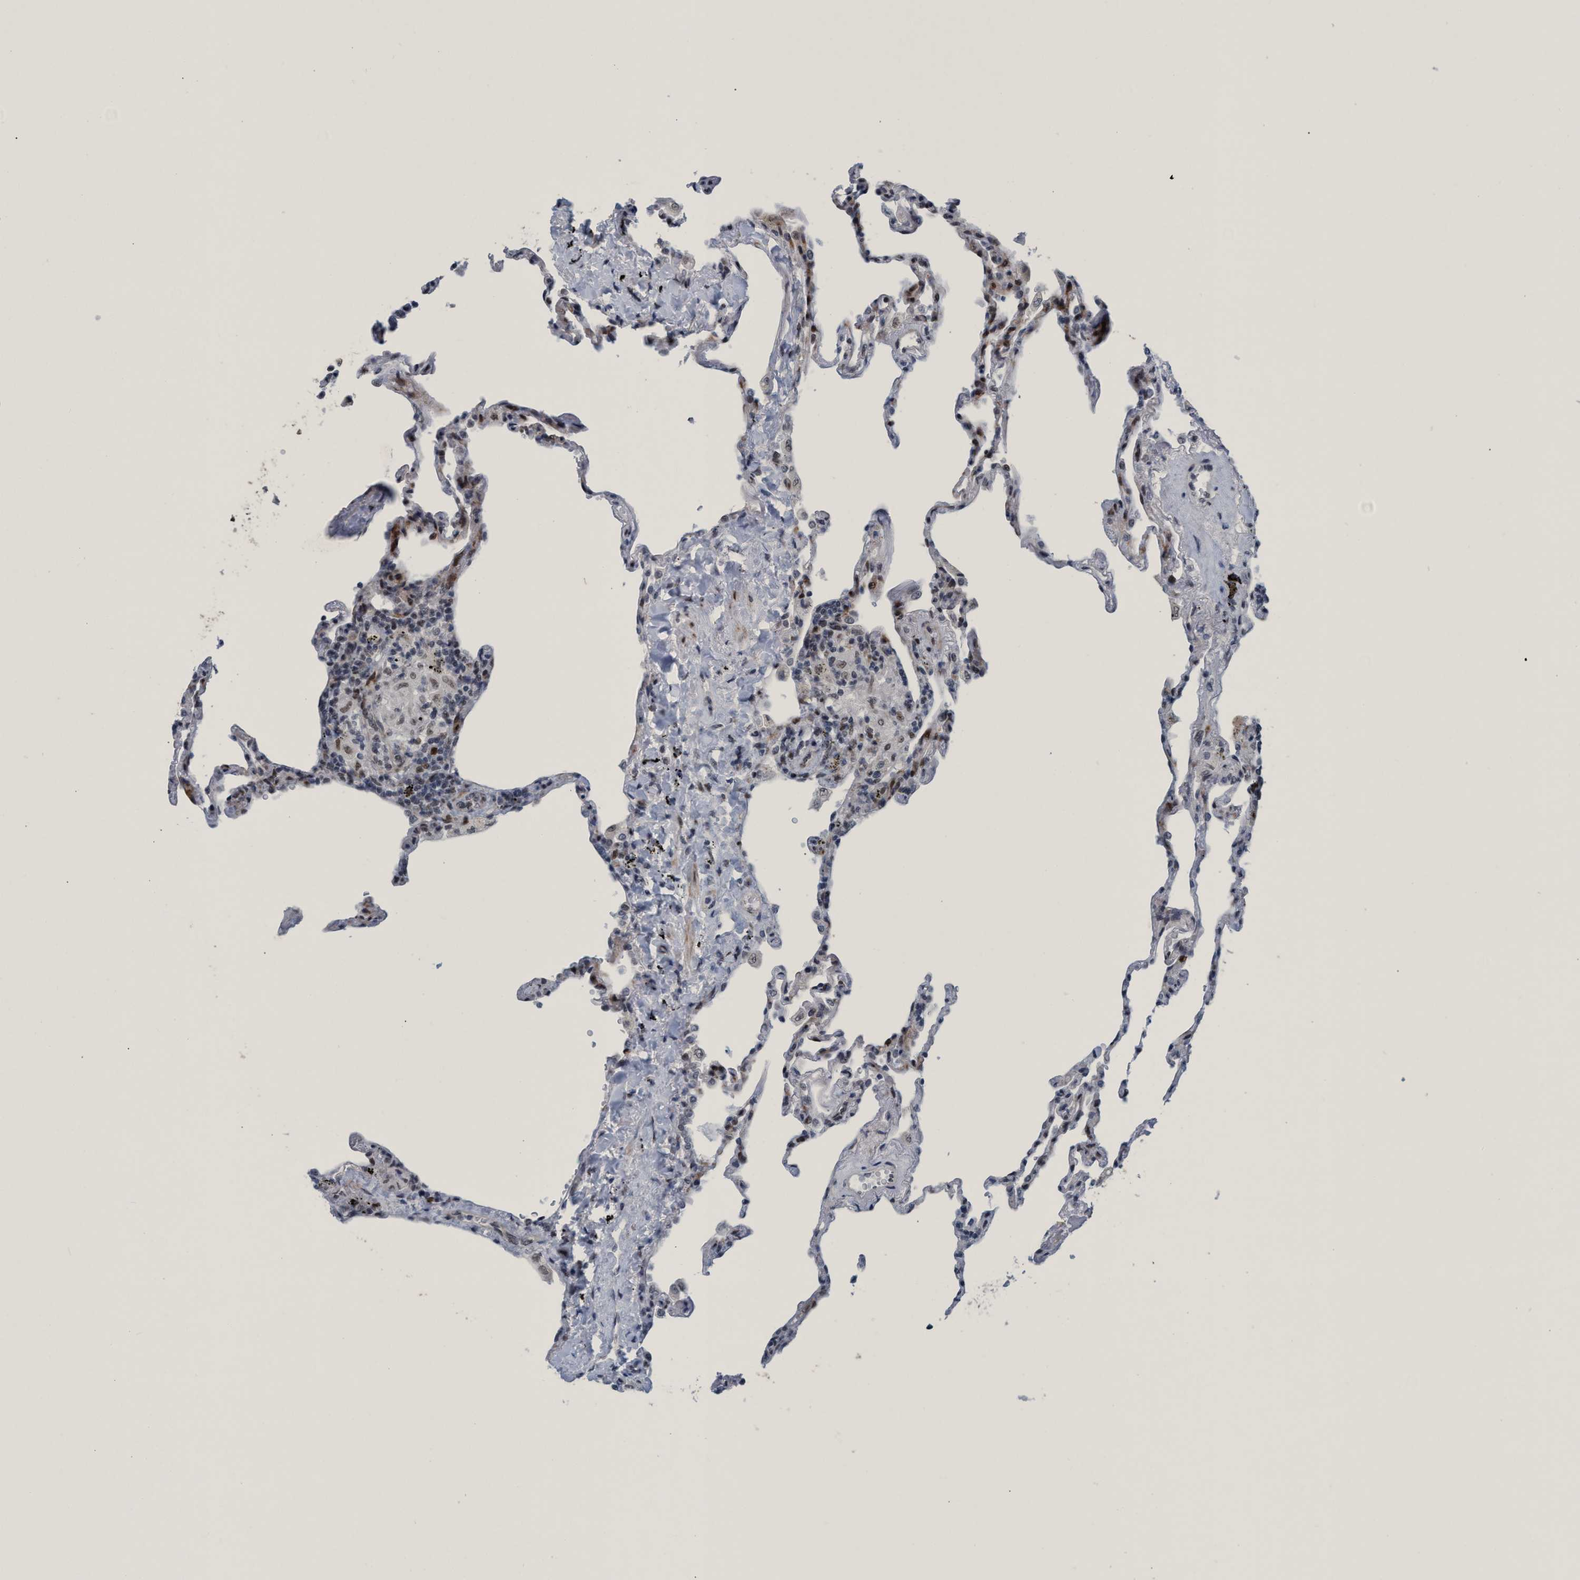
{"staining": {"intensity": "moderate", "quantity": ">75%", "location": "nuclear"}, "tissue": "lung", "cell_type": "Alveolar cells", "image_type": "normal", "snomed": [{"axis": "morphology", "description": "Normal tissue, NOS"}, {"axis": "topography", "description": "Lung"}], "caption": "The micrograph demonstrates a brown stain indicating the presence of a protein in the nuclear of alveolar cells in lung. (Stains: DAB (3,3'-diaminobenzidine) in brown, nuclei in blue, Microscopy: brightfield microscopy at high magnification).", "gene": "CWC27", "patient": {"sex": "male", "age": 59}}